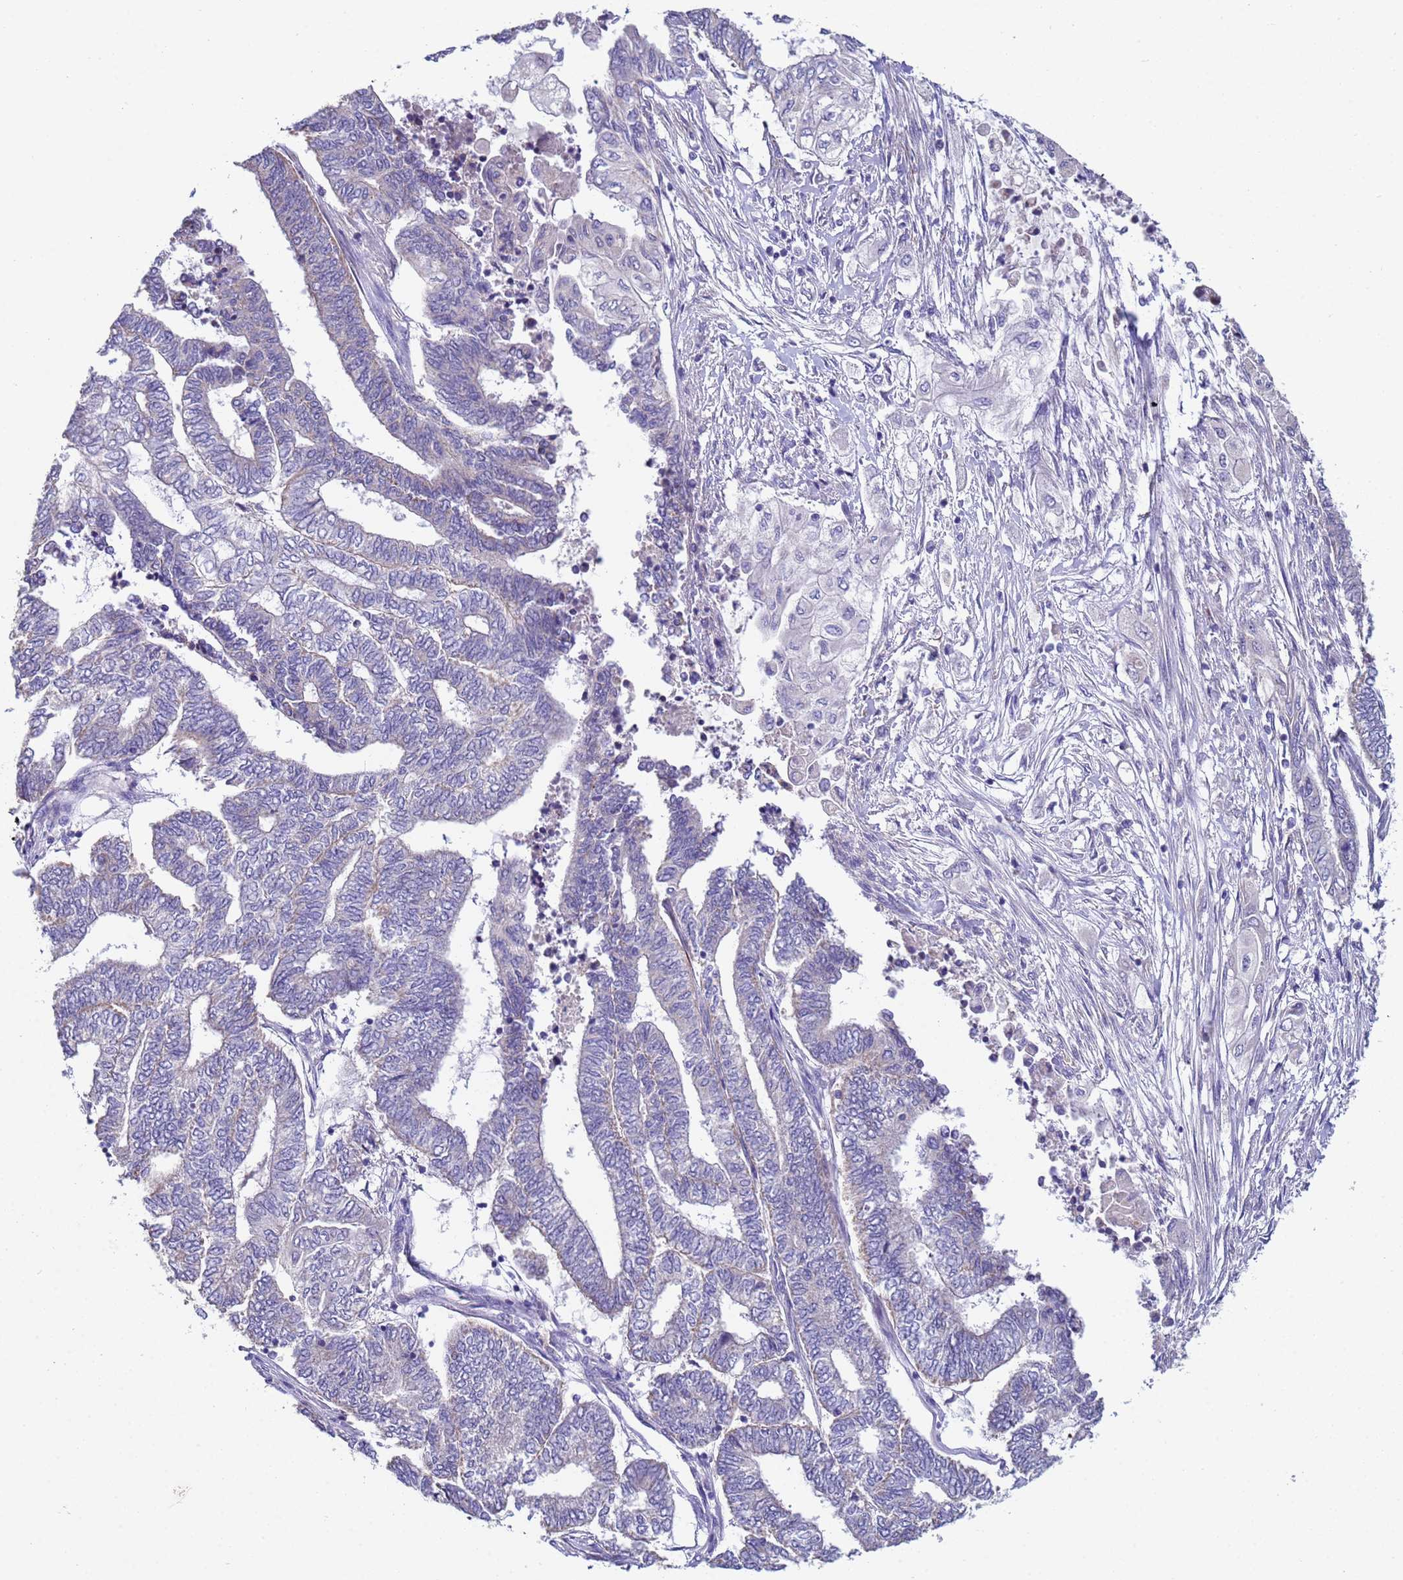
{"staining": {"intensity": "negative", "quantity": "none", "location": "none"}, "tissue": "endometrial cancer", "cell_type": "Tumor cells", "image_type": "cancer", "snomed": [{"axis": "morphology", "description": "Adenocarcinoma, NOS"}, {"axis": "topography", "description": "Uterus"}, {"axis": "topography", "description": "Endometrium"}], "caption": "Endometrial cancer was stained to show a protein in brown. There is no significant staining in tumor cells.", "gene": "CLHC1", "patient": {"sex": "female", "age": 70}}